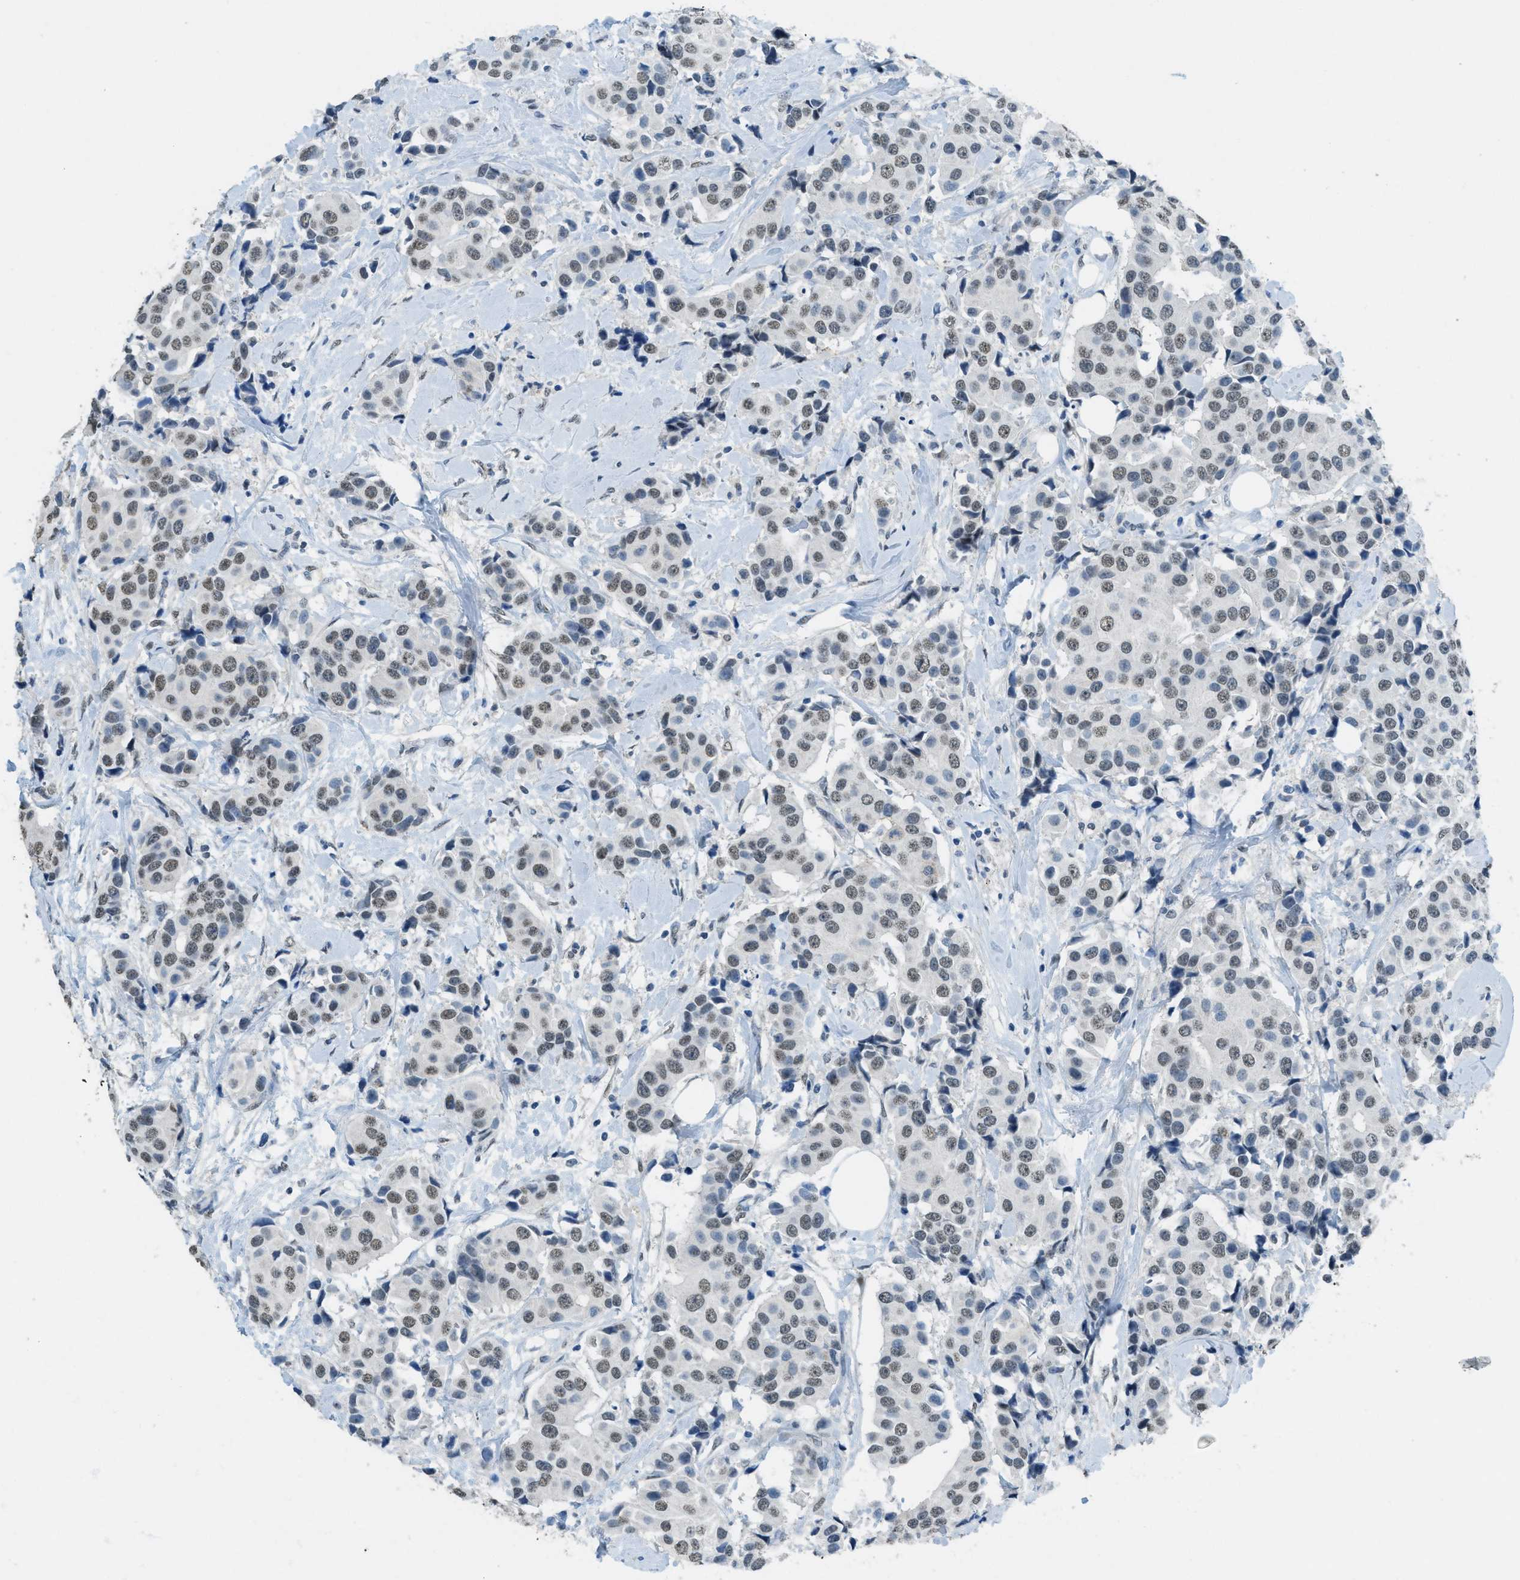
{"staining": {"intensity": "weak", "quantity": ">75%", "location": "nuclear"}, "tissue": "breast cancer", "cell_type": "Tumor cells", "image_type": "cancer", "snomed": [{"axis": "morphology", "description": "Normal tissue, NOS"}, {"axis": "morphology", "description": "Duct carcinoma"}, {"axis": "topography", "description": "Breast"}], "caption": "Protein expression analysis of human infiltrating ductal carcinoma (breast) reveals weak nuclear expression in about >75% of tumor cells.", "gene": "TTC13", "patient": {"sex": "female", "age": 39}}